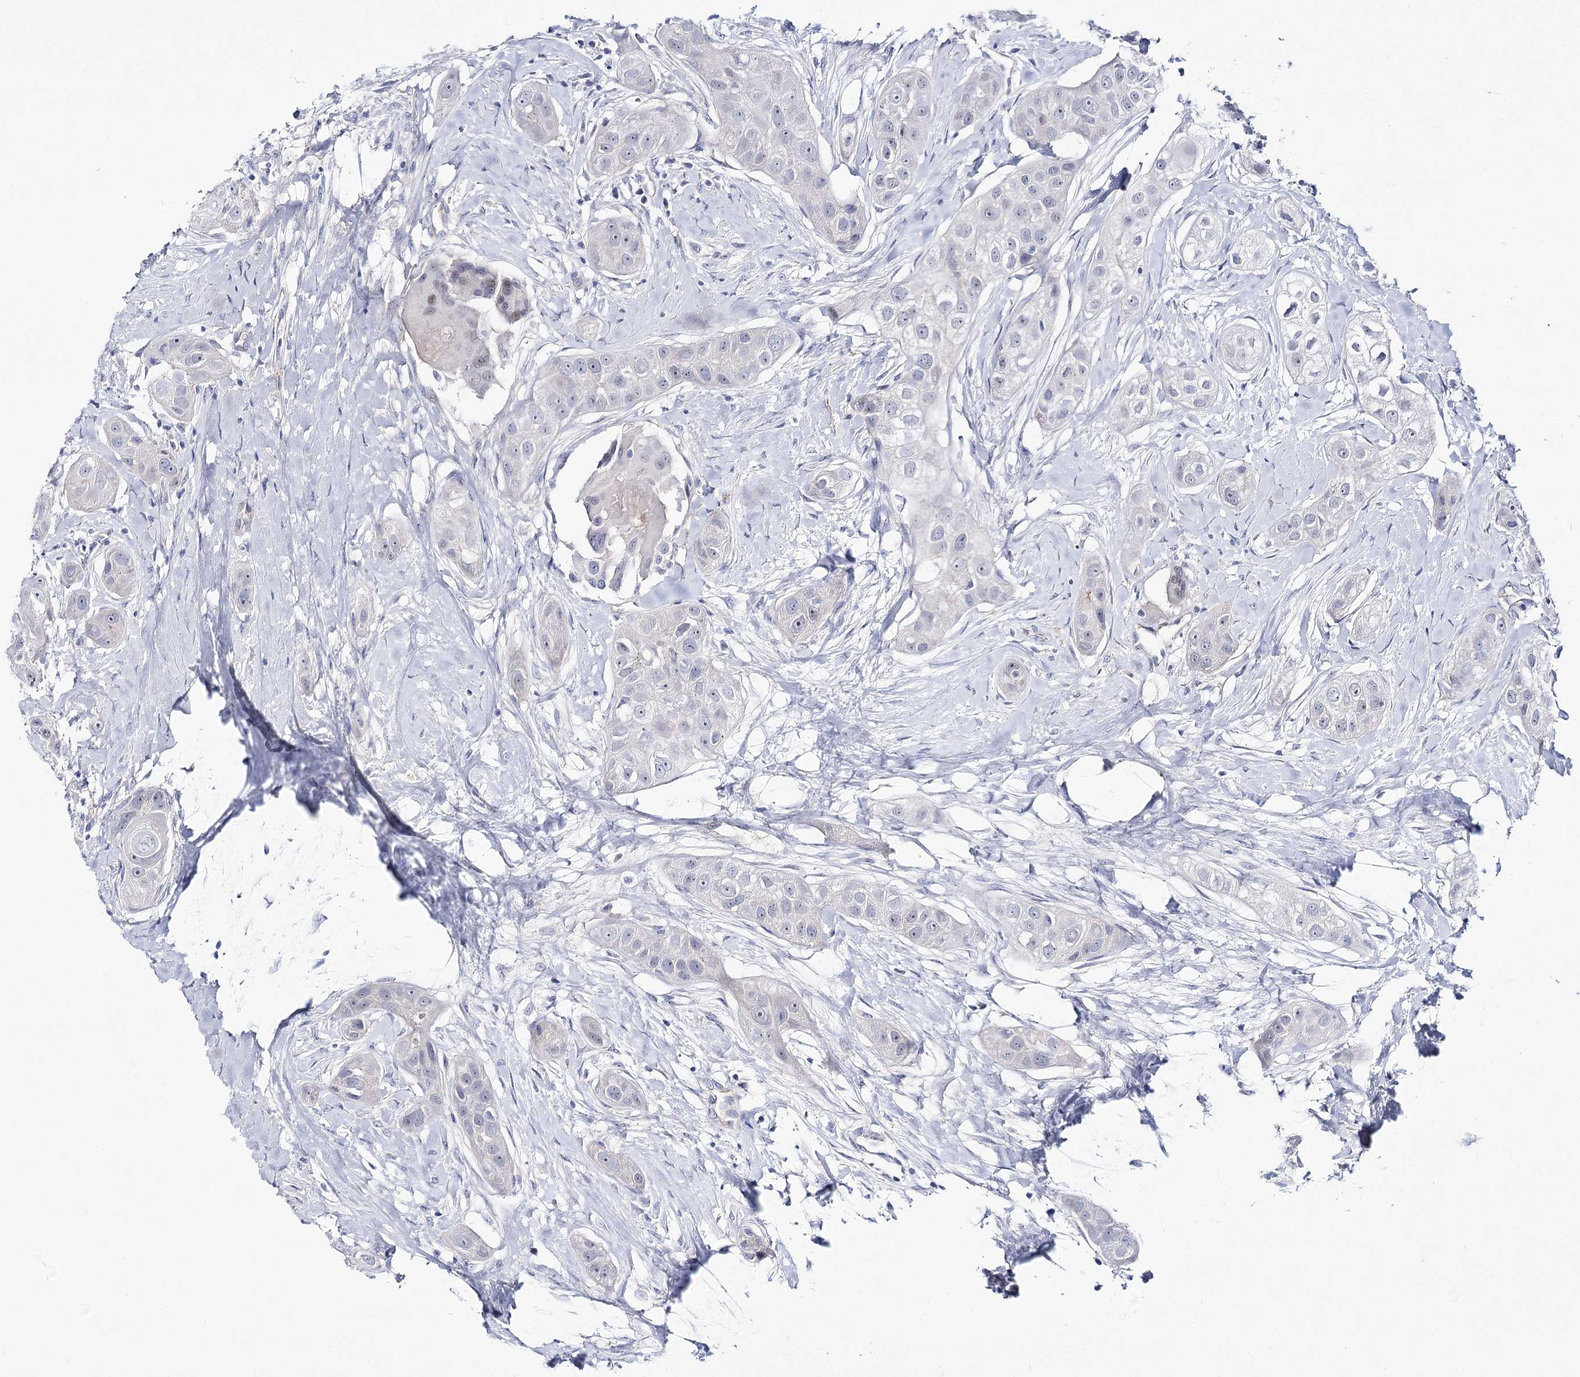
{"staining": {"intensity": "negative", "quantity": "none", "location": "none"}, "tissue": "head and neck cancer", "cell_type": "Tumor cells", "image_type": "cancer", "snomed": [{"axis": "morphology", "description": "Normal tissue, NOS"}, {"axis": "morphology", "description": "Squamous cell carcinoma, NOS"}, {"axis": "topography", "description": "Skeletal muscle"}, {"axis": "topography", "description": "Head-Neck"}], "caption": "This is an immunohistochemistry (IHC) micrograph of head and neck cancer. There is no expression in tumor cells.", "gene": "NRAP", "patient": {"sex": "male", "age": 51}}